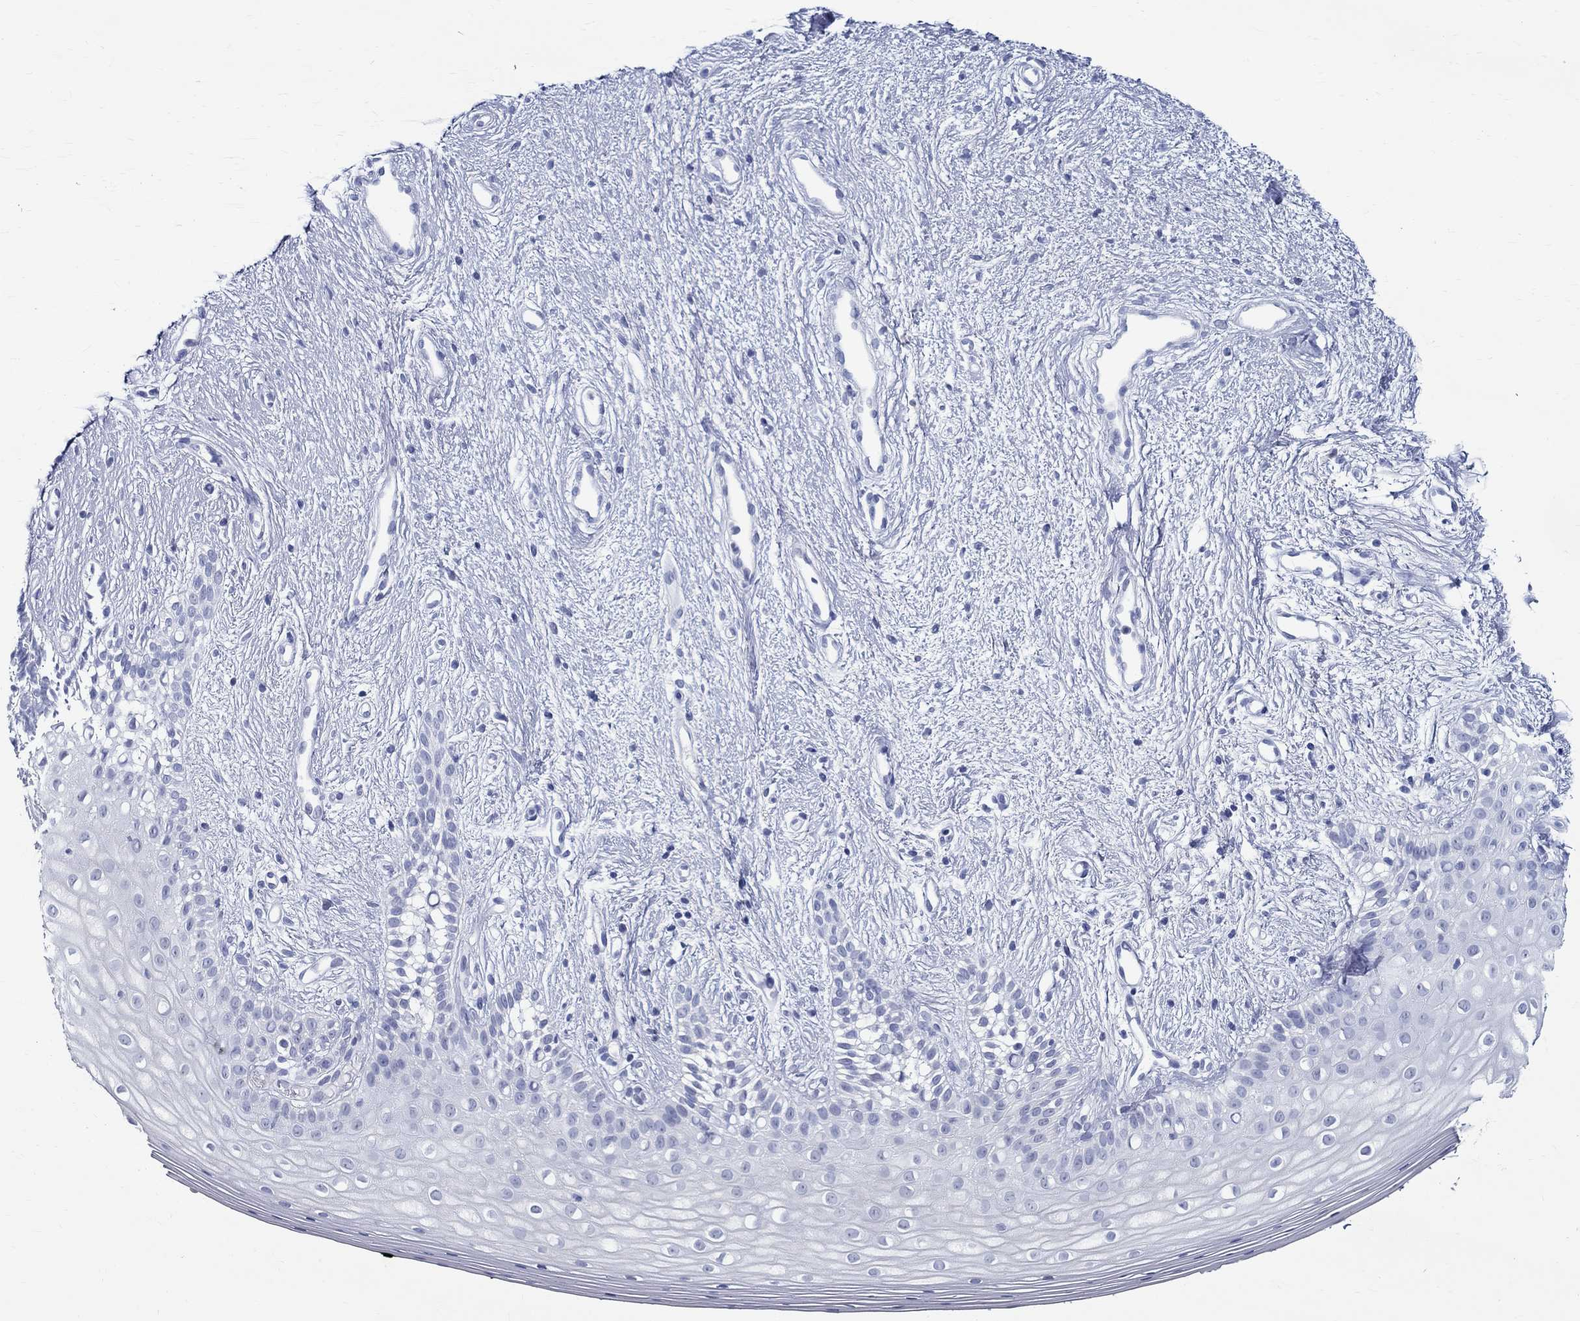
{"staining": {"intensity": "negative", "quantity": "none", "location": "none"}, "tissue": "vagina", "cell_type": "Squamous epithelial cells", "image_type": "normal", "snomed": [{"axis": "morphology", "description": "Normal tissue, NOS"}, {"axis": "topography", "description": "Vagina"}], "caption": "Micrograph shows no protein expression in squamous epithelial cells of unremarkable vagina.", "gene": "BSPRY", "patient": {"sex": "female", "age": 47}}